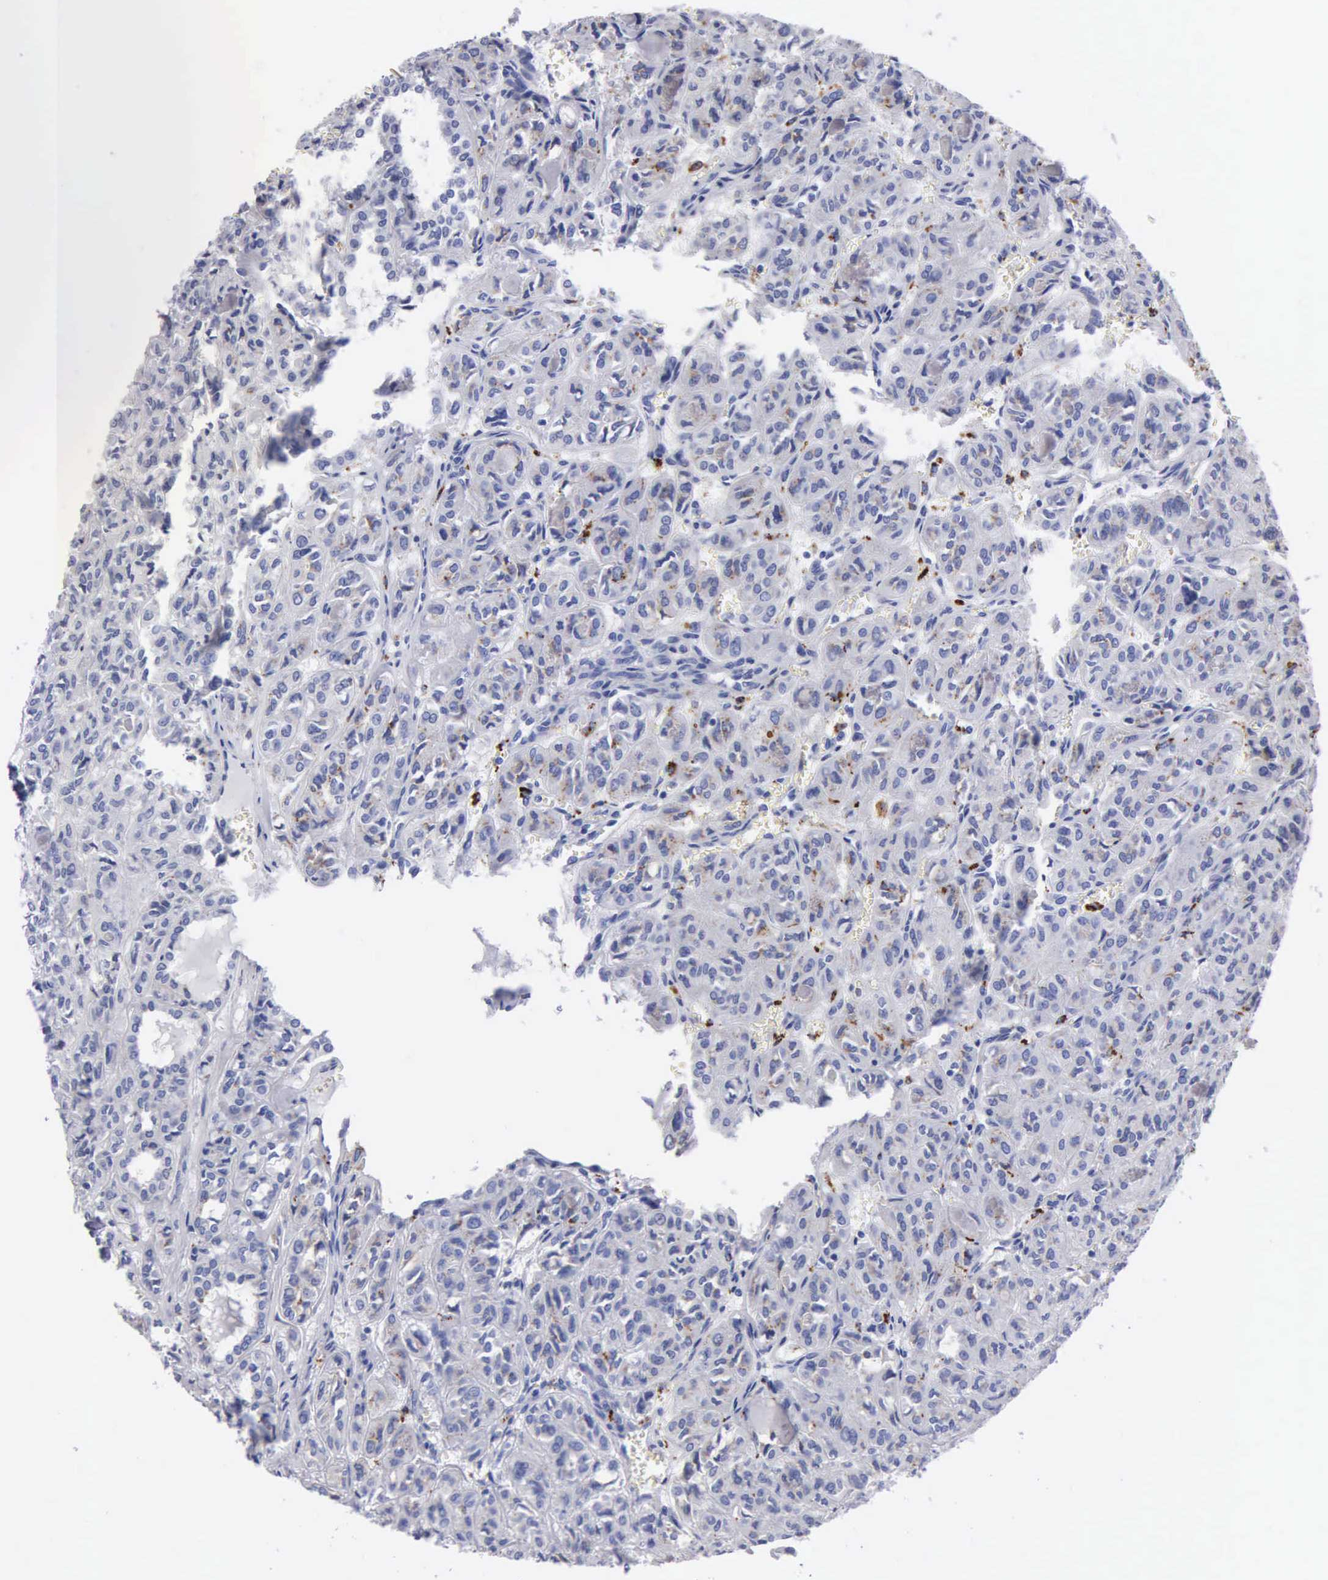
{"staining": {"intensity": "negative", "quantity": "none", "location": "none"}, "tissue": "thyroid cancer", "cell_type": "Tumor cells", "image_type": "cancer", "snomed": [{"axis": "morphology", "description": "Follicular adenoma carcinoma, NOS"}, {"axis": "topography", "description": "Thyroid gland"}], "caption": "DAB (3,3'-diaminobenzidine) immunohistochemical staining of human thyroid cancer exhibits no significant expression in tumor cells. (DAB (3,3'-diaminobenzidine) IHC, high magnification).", "gene": "CTSL", "patient": {"sex": "female", "age": 71}}